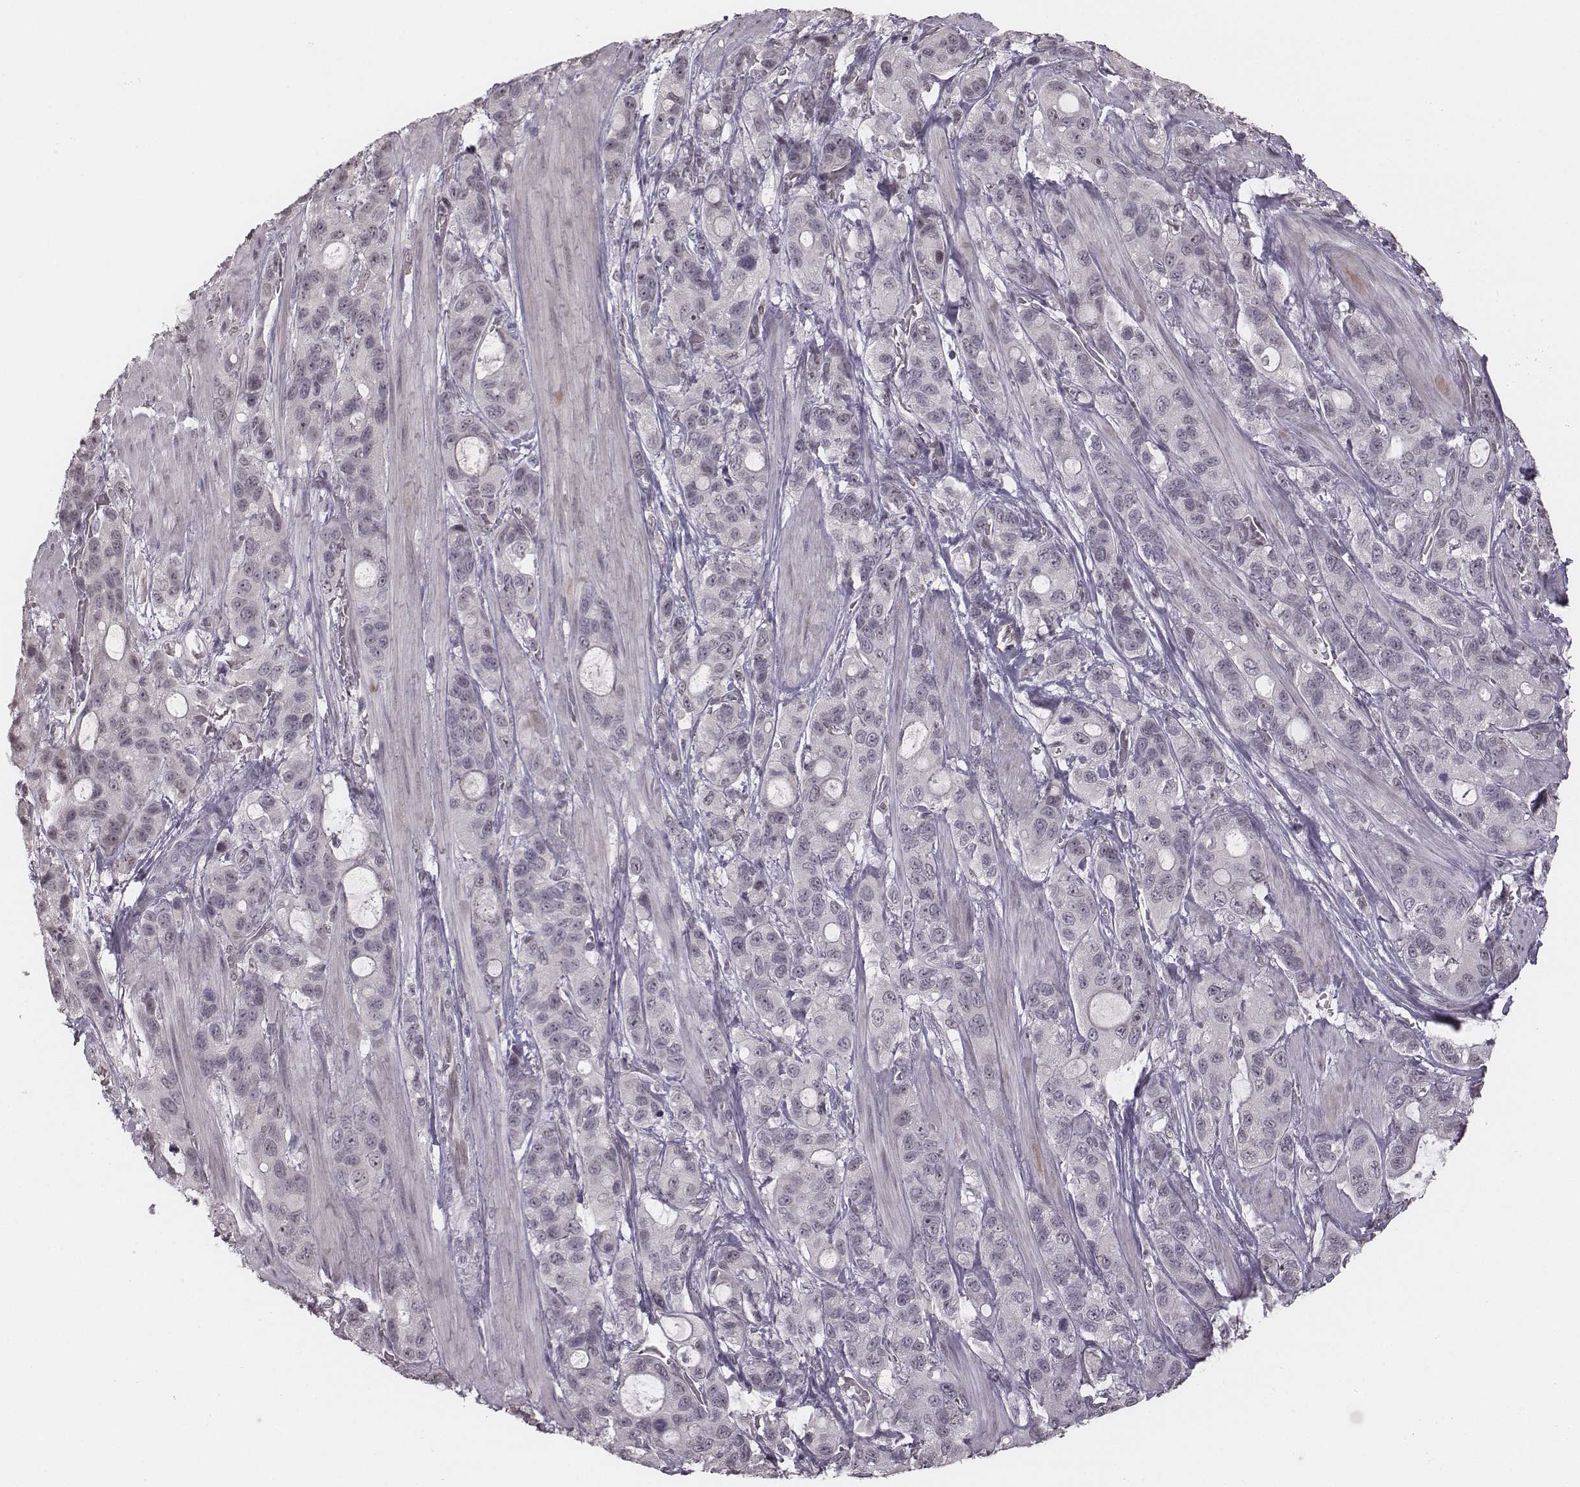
{"staining": {"intensity": "negative", "quantity": "none", "location": "none"}, "tissue": "stomach cancer", "cell_type": "Tumor cells", "image_type": "cancer", "snomed": [{"axis": "morphology", "description": "Adenocarcinoma, NOS"}, {"axis": "topography", "description": "Stomach"}], "caption": "Tumor cells show no significant protein staining in stomach cancer (adenocarcinoma). Nuclei are stained in blue.", "gene": "RPGRIP1", "patient": {"sex": "male", "age": 63}}